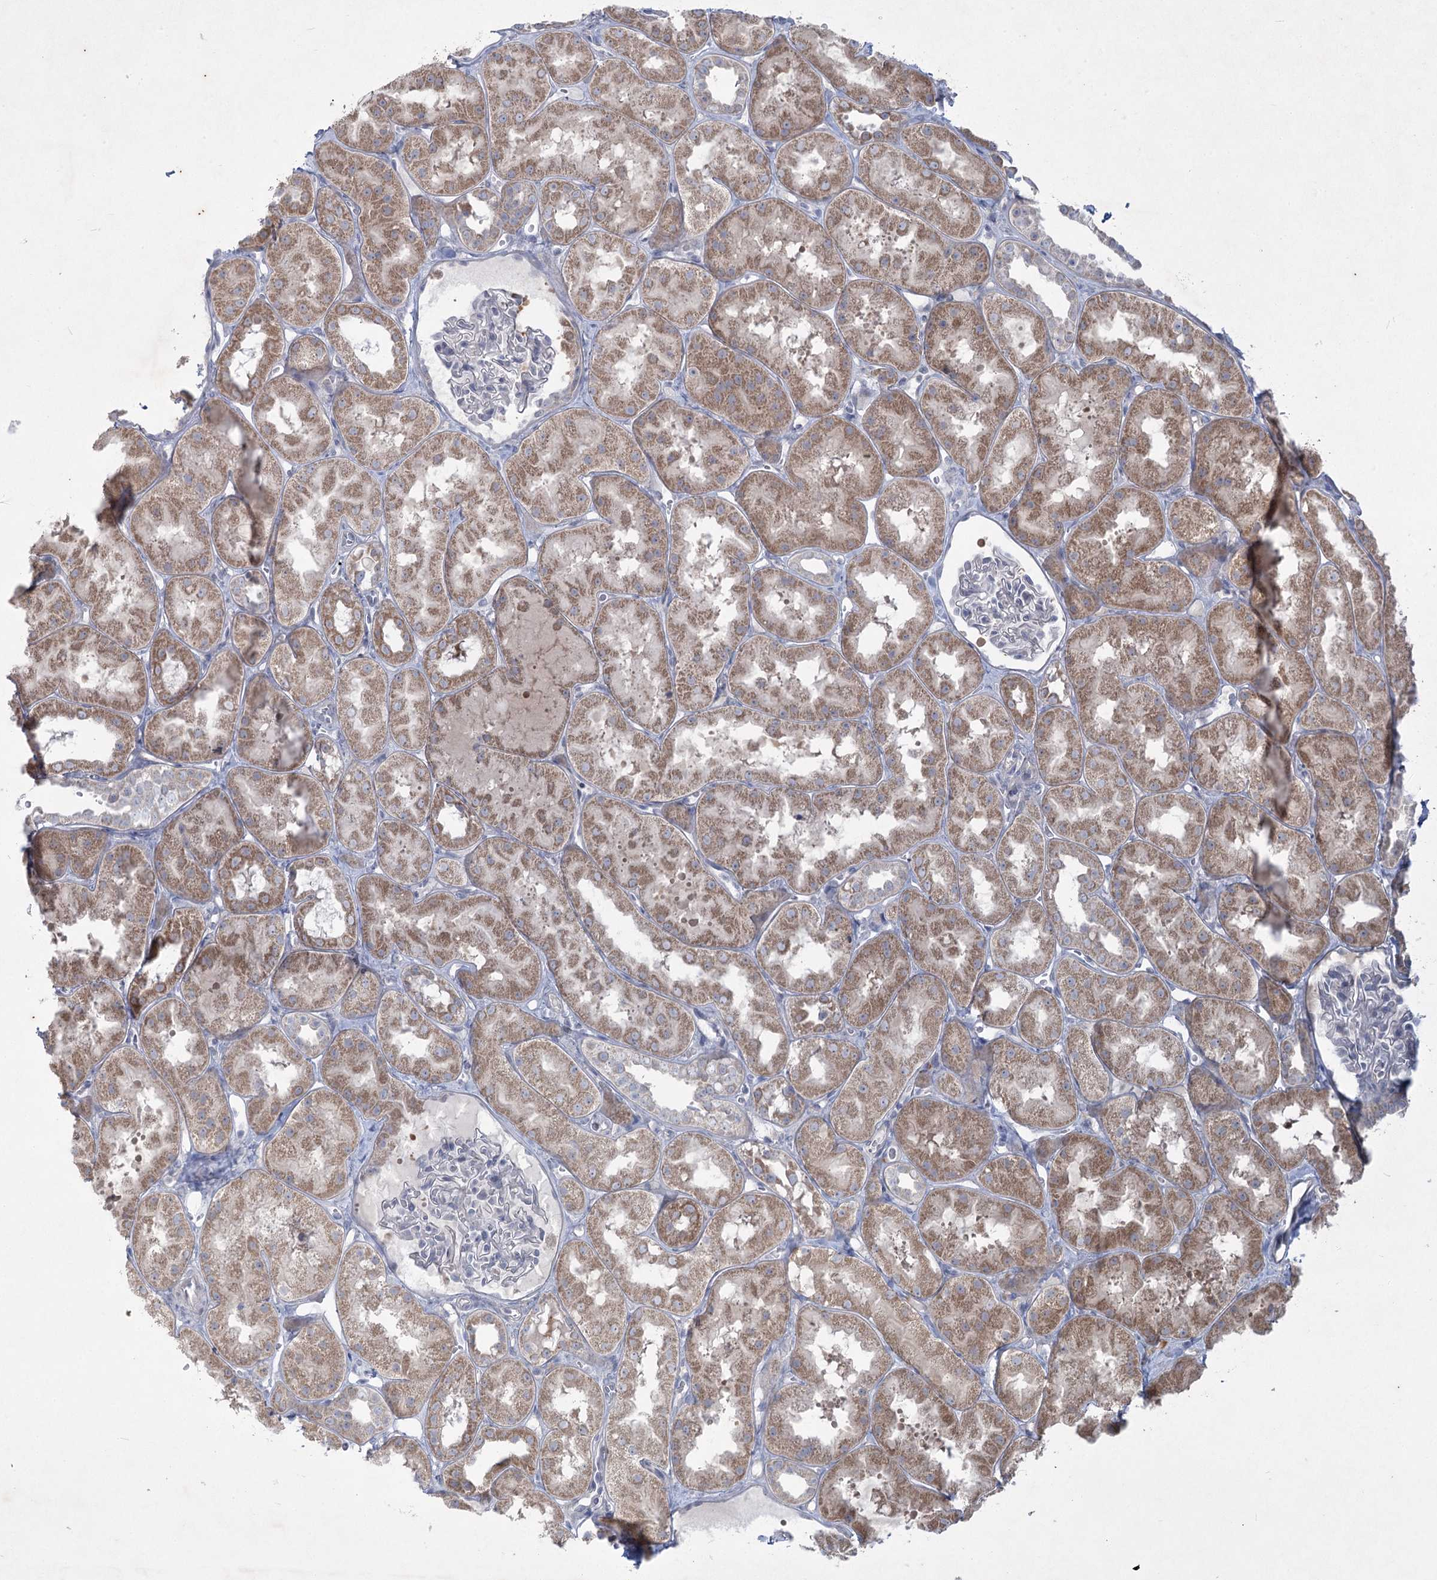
{"staining": {"intensity": "negative", "quantity": "none", "location": "none"}, "tissue": "kidney", "cell_type": "Cells in glomeruli", "image_type": "normal", "snomed": [{"axis": "morphology", "description": "Normal tissue, NOS"}, {"axis": "topography", "description": "Kidney"}, {"axis": "topography", "description": "Urinary bladder"}], "caption": "Histopathology image shows no protein expression in cells in glomeruli of normal kidney. The staining was performed using DAB (3,3'-diaminobenzidine) to visualize the protein expression in brown, while the nuclei were stained in blue with hematoxylin (Magnification: 20x).", "gene": "PLA2G12A", "patient": {"sex": "male", "age": 16}}